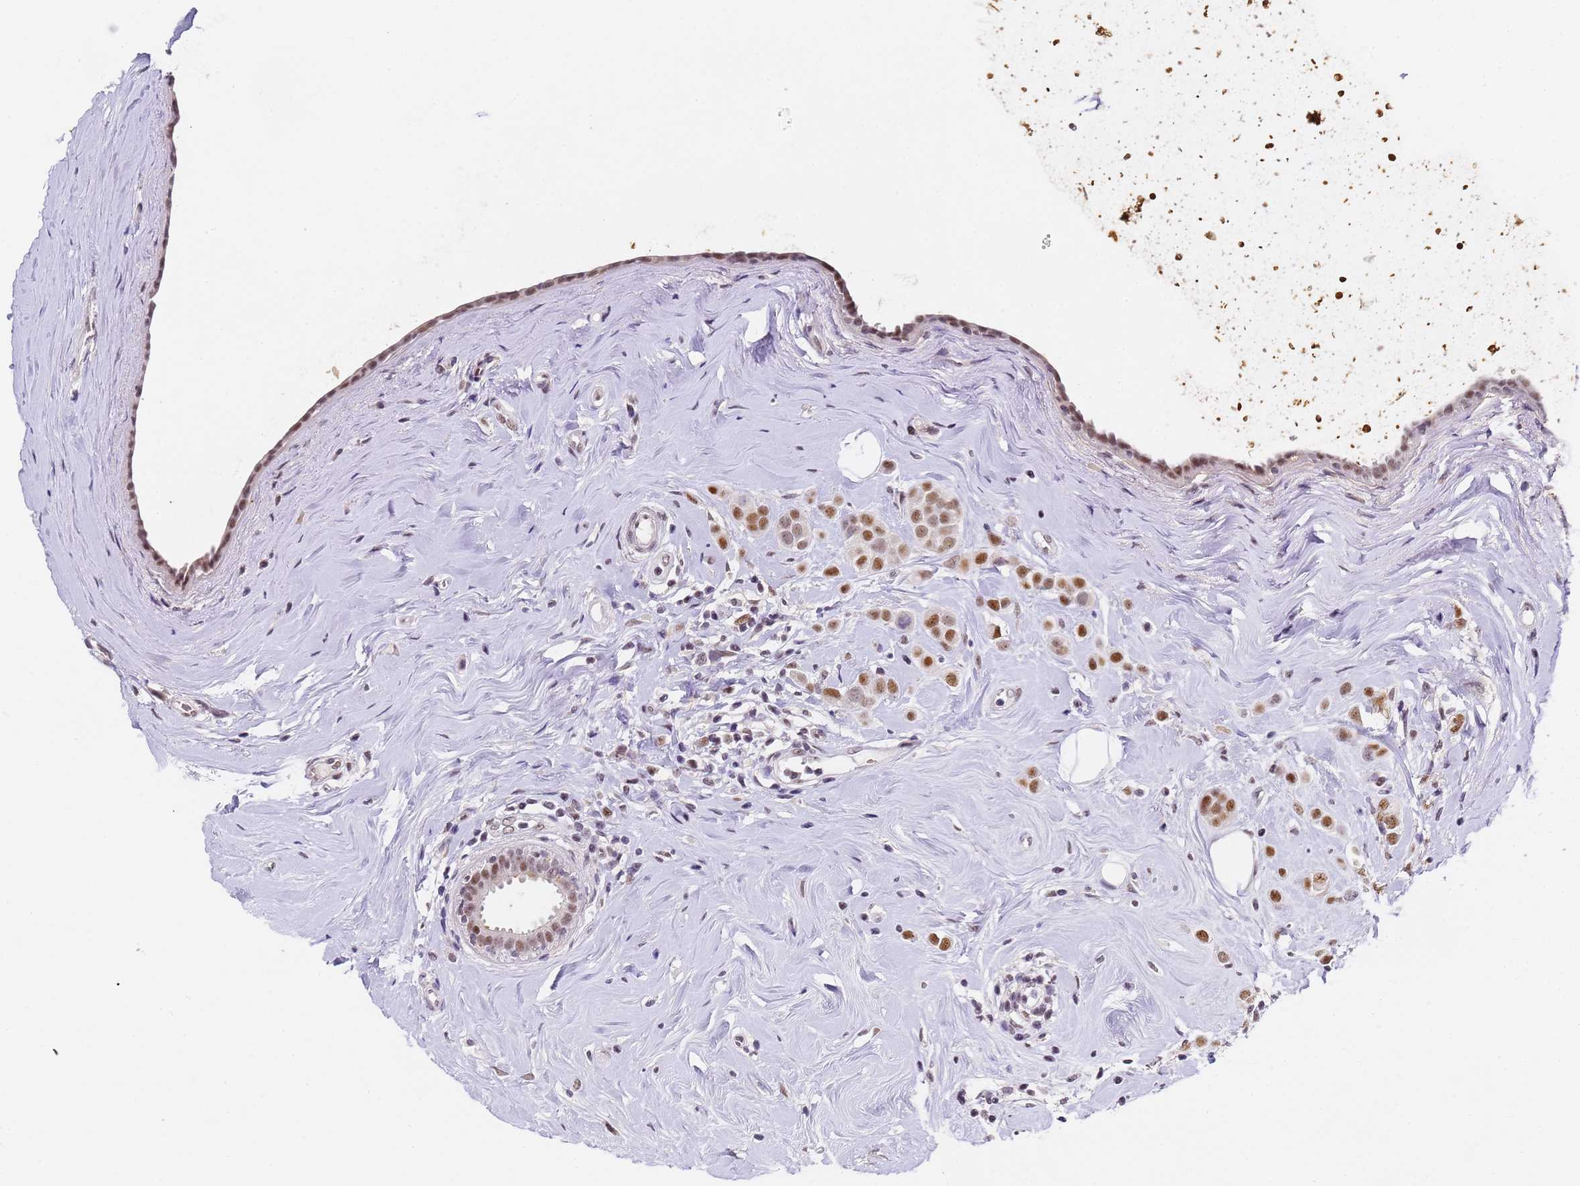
{"staining": {"intensity": "moderate", "quantity": ">75%", "location": "nuclear"}, "tissue": "breast cancer", "cell_type": "Tumor cells", "image_type": "cancer", "snomed": [{"axis": "morphology", "description": "Lobular carcinoma"}, {"axis": "topography", "description": "Breast"}], "caption": "A histopathology image of human breast cancer stained for a protein exhibits moderate nuclear brown staining in tumor cells.", "gene": "FNBP4", "patient": {"sex": "female", "age": 47}}